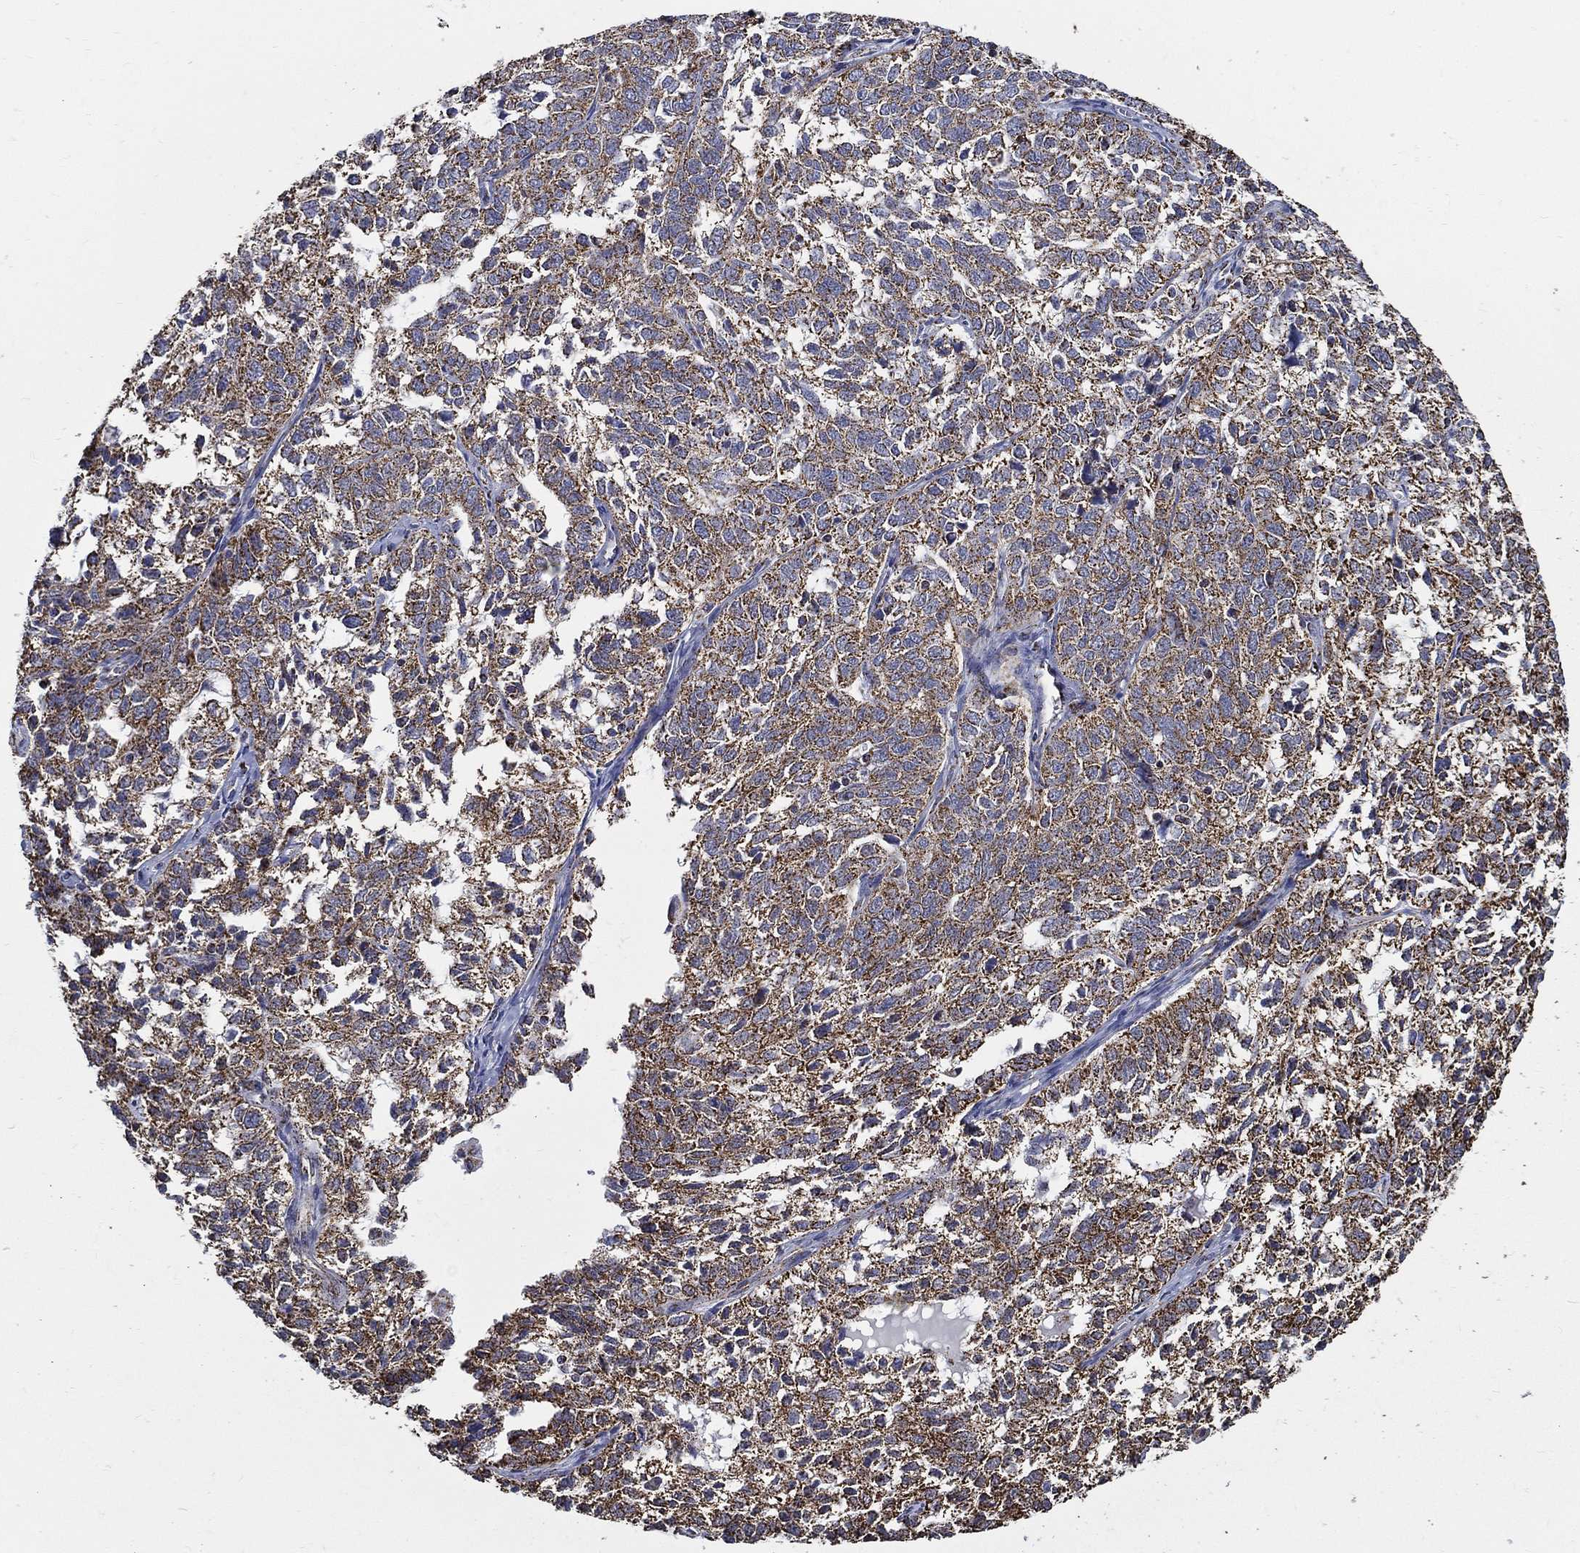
{"staining": {"intensity": "moderate", "quantity": ">75%", "location": "cytoplasmic/membranous"}, "tissue": "ovarian cancer", "cell_type": "Tumor cells", "image_type": "cancer", "snomed": [{"axis": "morphology", "description": "Cystadenocarcinoma, serous, NOS"}, {"axis": "topography", "description": "Ovary"}], "caption": "A medium amount of moderate cytoplasmic/membranous staining is appreciated in about >75% of tumor cells in ovarian serous cystadenocarcinoma tissue.", "gene": "NDUFAB1", "patient": {"sex": "female", "age": 71}}